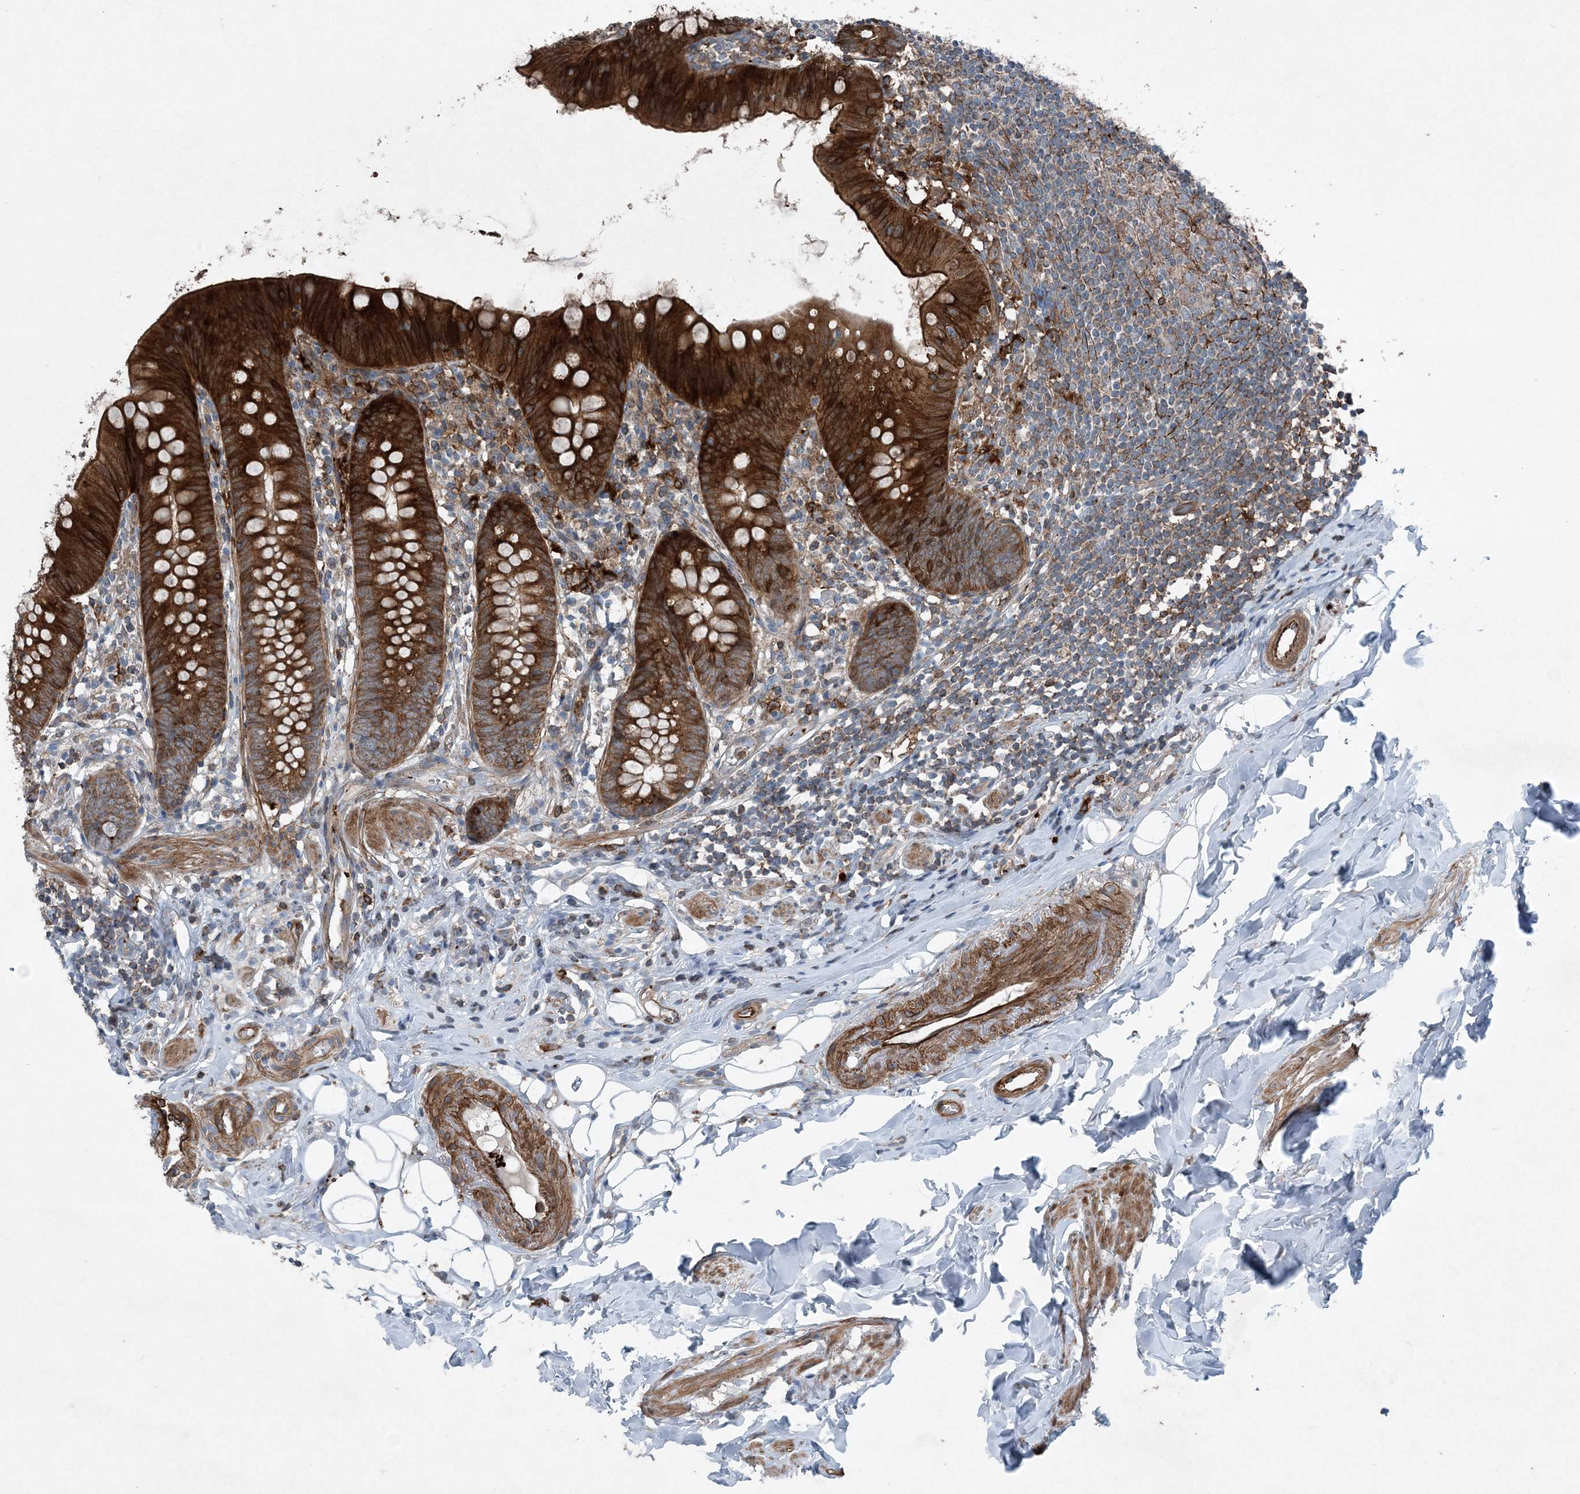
{"staining": {"intensity": "strong", "quantity": ">75%", "location": "cytoplasmic/membranous"}, "tissue": "appendix", "cell_type": "Glandular cells", "image_type": "normal", "snomed": [{"axis": "morphology", "description": "Normal tissue, NOS"}, {"axis": "topography", "description": "Appendix"}], "caption": "Appendix stained with DAB immunohistochemistry (IHC) exhibits high levels of strong cytoplasmic/membranous staining in approximately >75% of glandular cells. The protein is shown in brown color, while the nuclei are stained blue.", "gene": "DGUOK", "patient": {"sex": "female", "age": 62}}